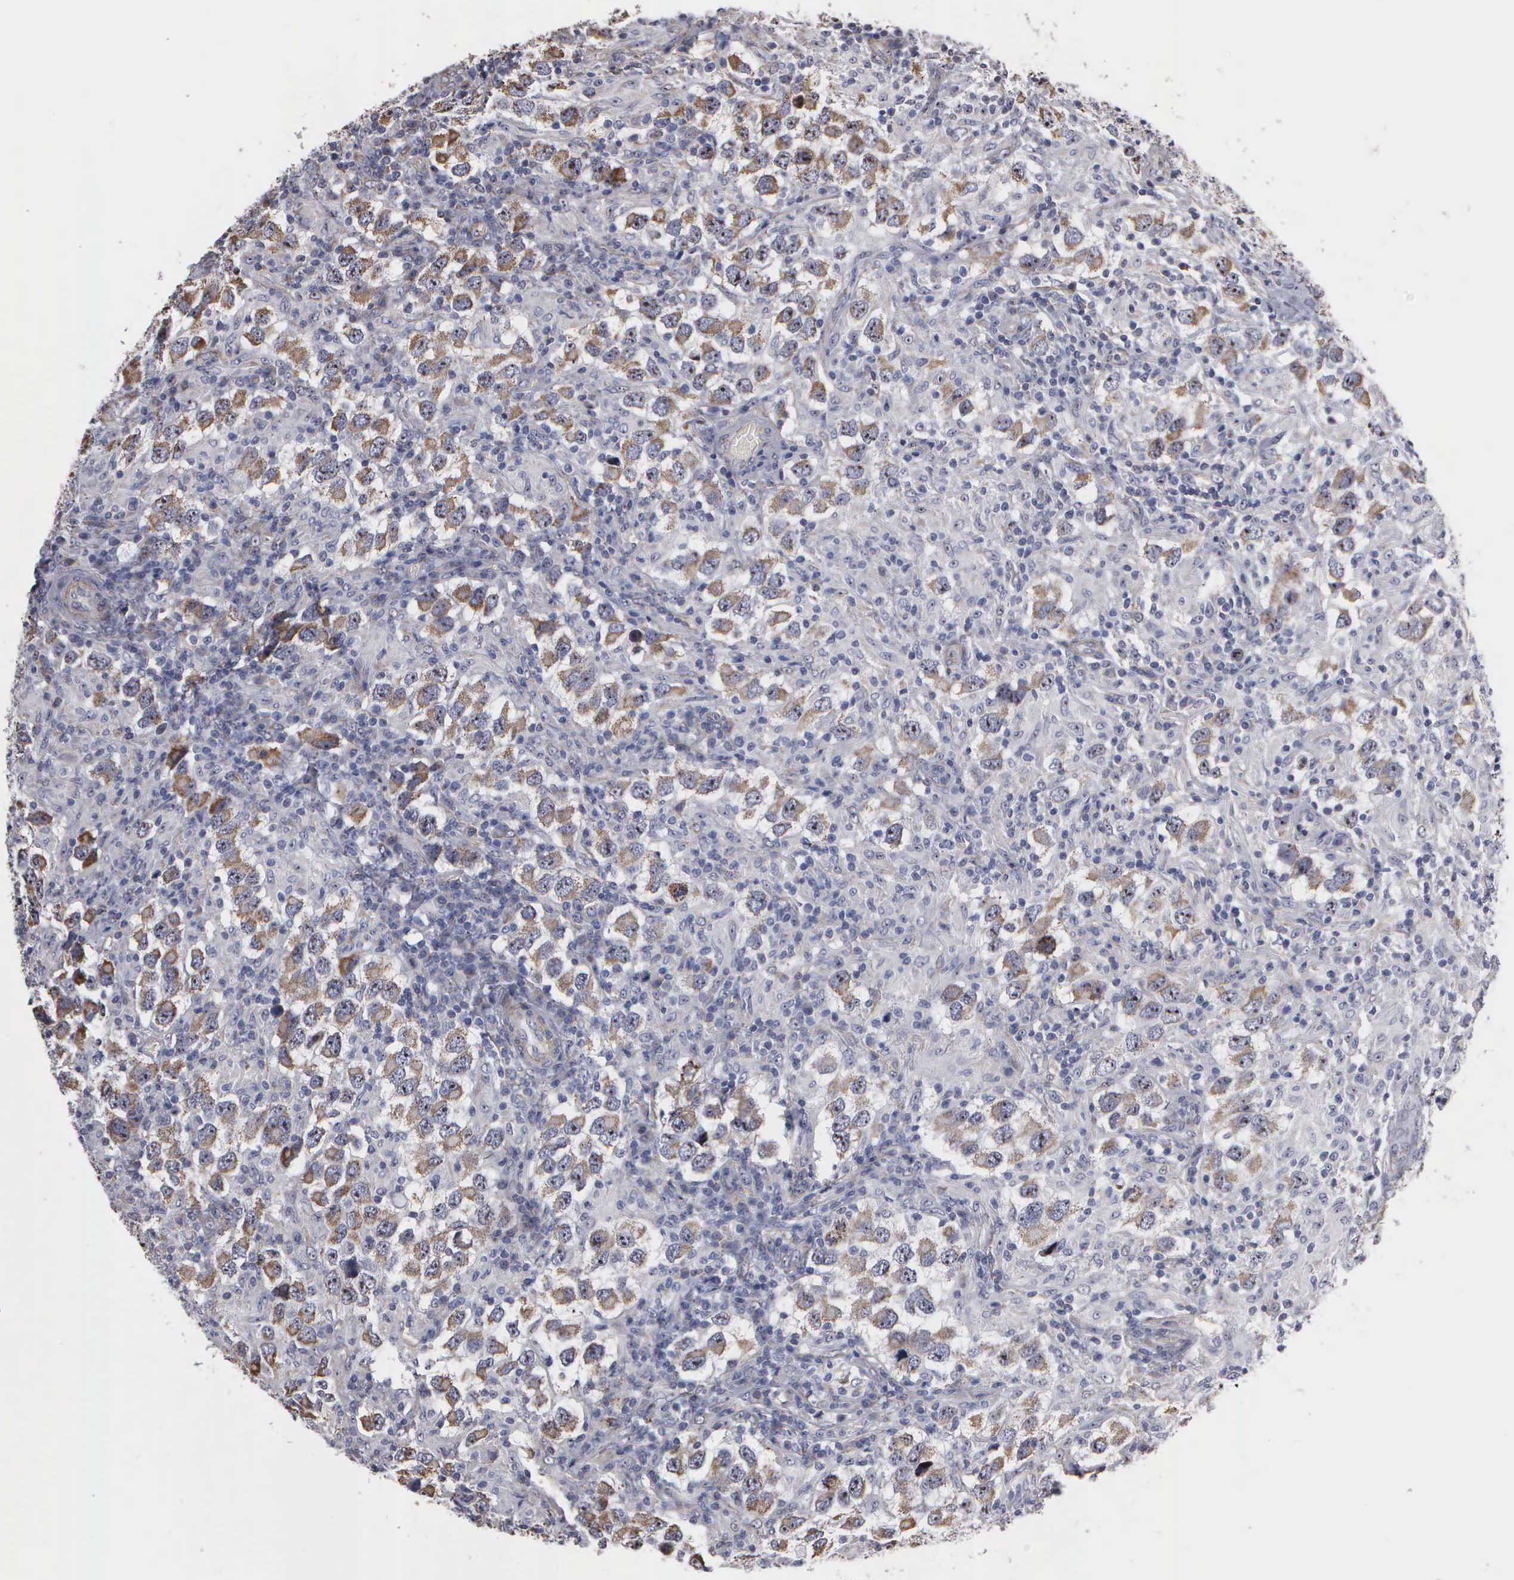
{"staining": {"intensity": "weak", "quantity": "25%-75%", "location": "cytoplasmic/membranous,nuclear"}, "tissue": "testis cancer", "cell_type": "Tumor cells", "image_type": "cancer", "snomed": [{"axis": "morphology", "description": "Carcinoma, Embryonal, NOS"}, {"axis": "topography", "description": "Testis"}], "caption": "Immunohistochemical staining of testis cancer (embryonal carcinoma) displays weak cytoplasmic/membranous and nuclear protein staining in approximately 25%-75% of tumor cells.", "gene": "NGDN", "patient": {"sex": "male", "age": 21}}